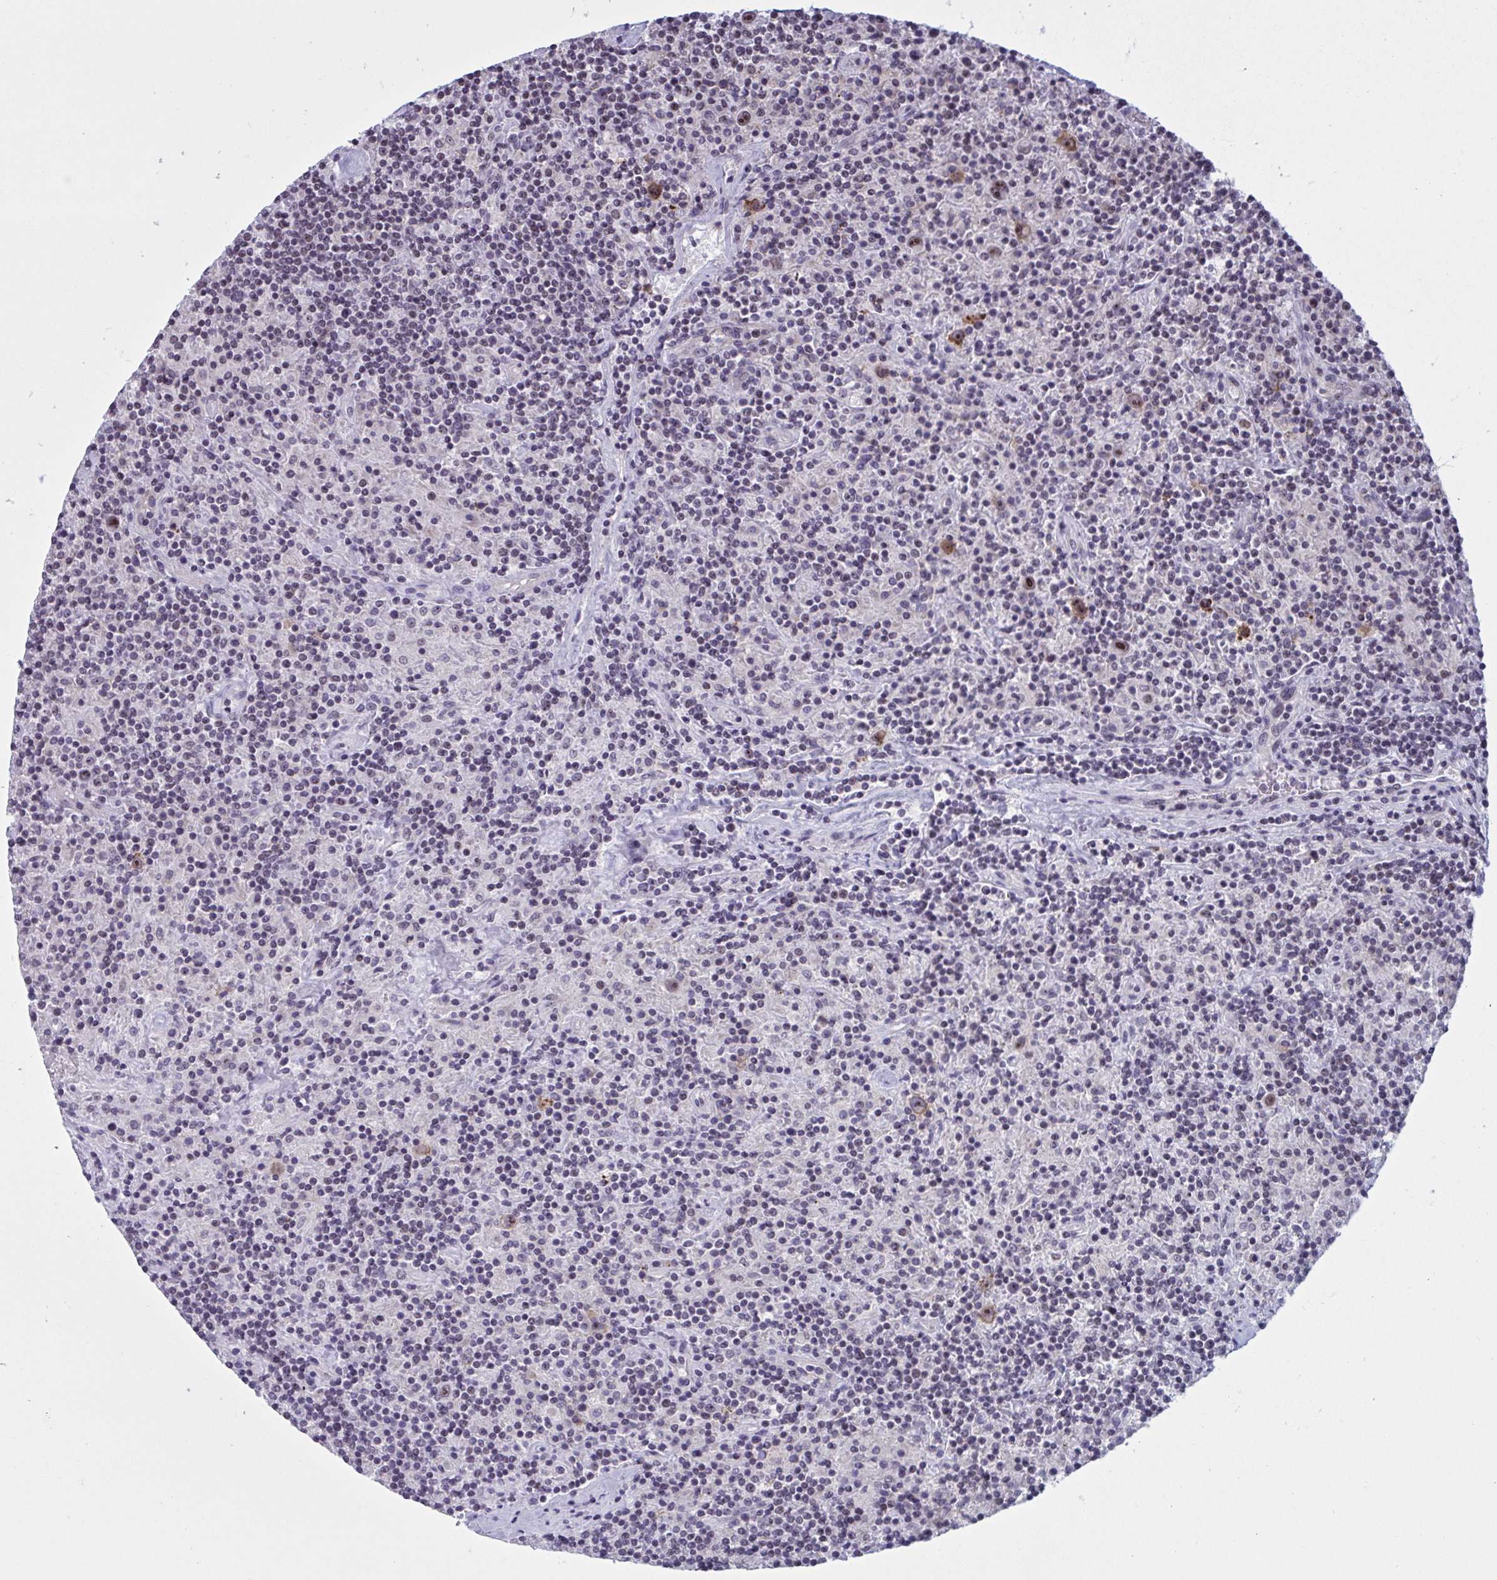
{"staining": {"intensity": "moderate", "quantity": ">75%", "location": "cytoplasmic/membranous,nuclear"}, "tissue": "lymphoma", "cell_type": "Tumor cells", "image_type": "cancer", "snomed": [{"axis": "morphology", "description": "Hodgkin's disease, NOS"}, {"axis": "topography", "description": "Lymph node"}], "caption": "Immunohistochemical staining of lymphoma shows medium levels of moderate cytoplasmic/membranous and nuclear protein positivity in about >75% of tumor cells.", "gene": "TGM6", "patient": {"sex": "male", "age": 70}}